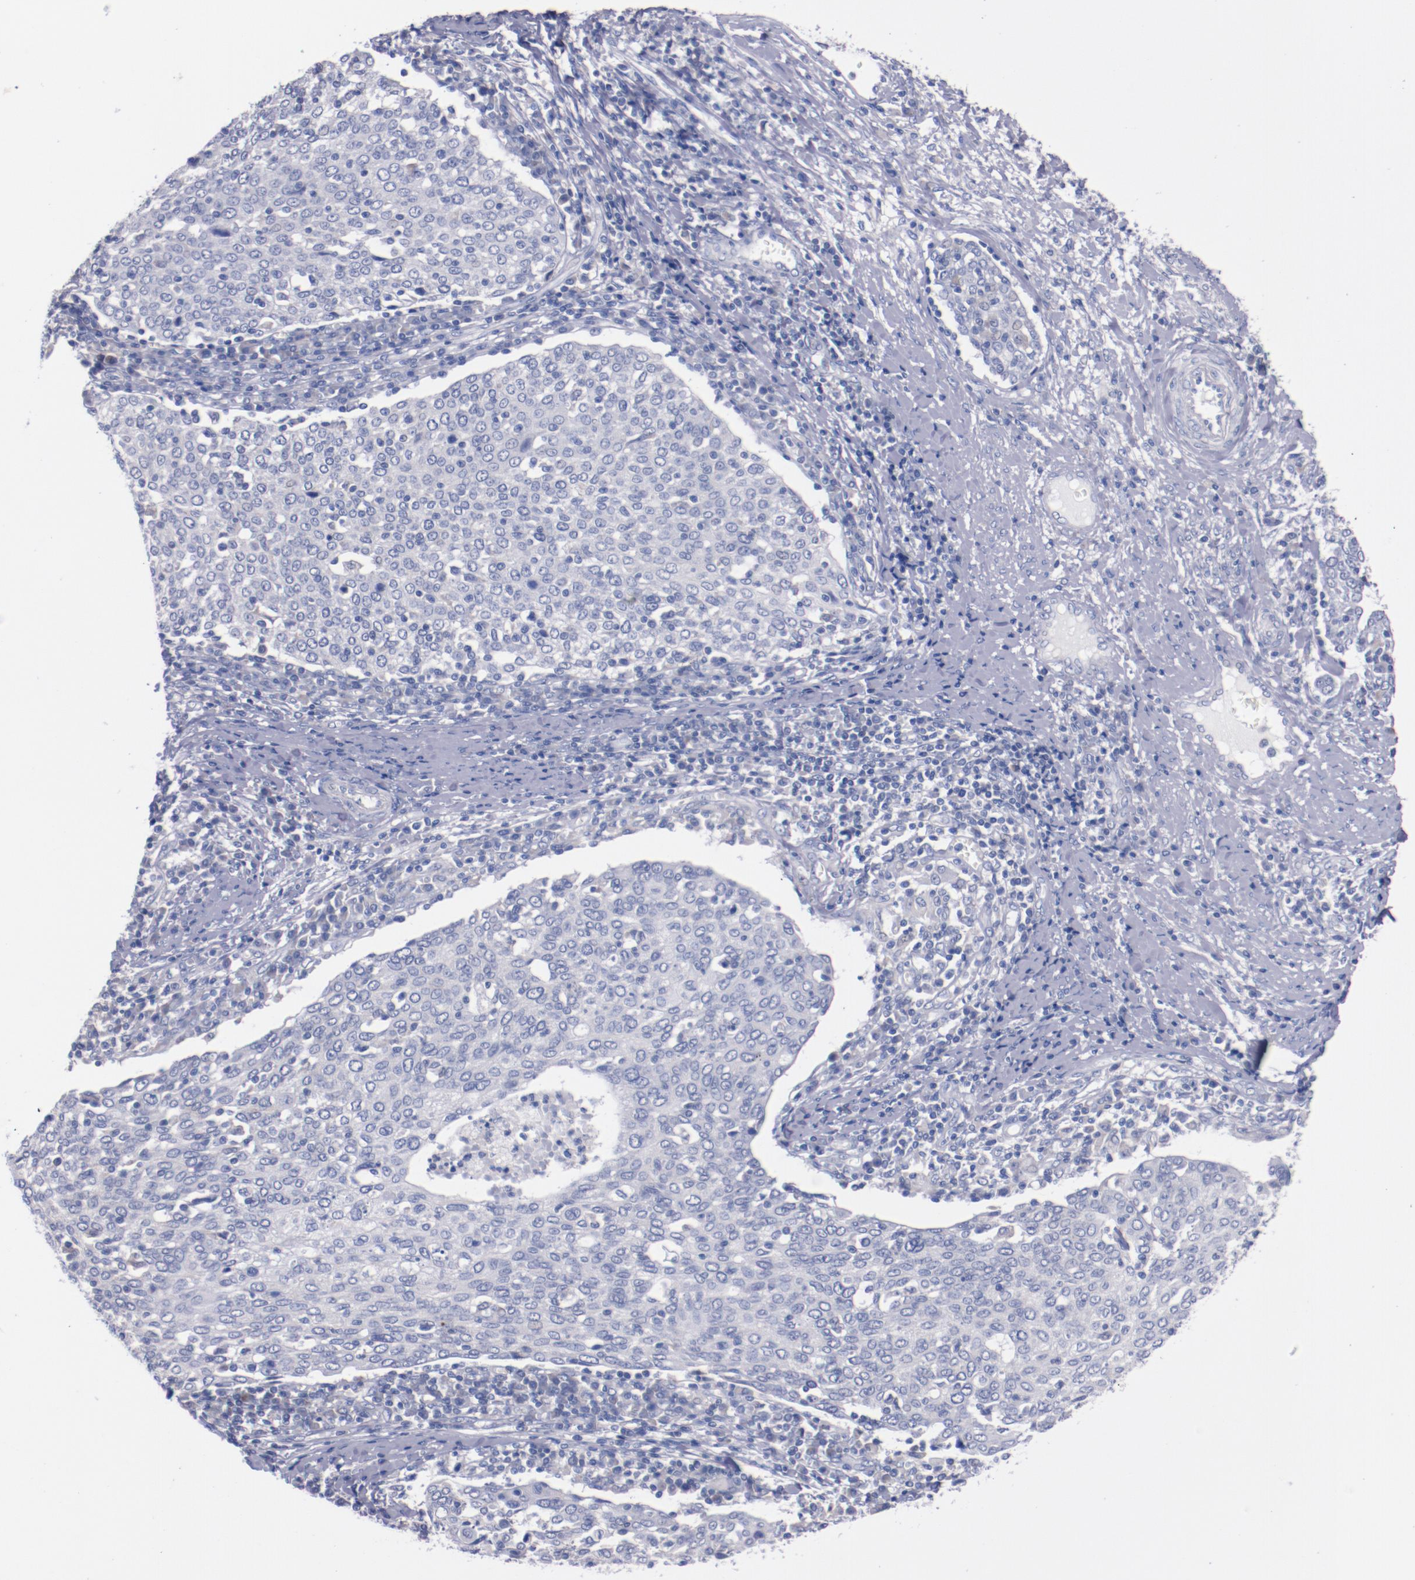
{"staining": {"intensity": "negative", "quantity": "none", "location": "none"}, "tissue": "cervical cancer", "cell_type": "Tumor cells", "image_type": "cancer", "snomed": [{"axis": "morphology", "description": "Squamous cell carcinoma, NOS"}, {"axis": "topography", "description": "Cervix"}], "caption": "An immunohistochemistry histopathology image of cervical cancer (squamous cell carcinoma) is shown. There is no staining in tumor cells of cervical cancer (squamous cell carcinoma).", "gene": "CNTNAP2", "patient": {"sex": "female", "age": 40}}